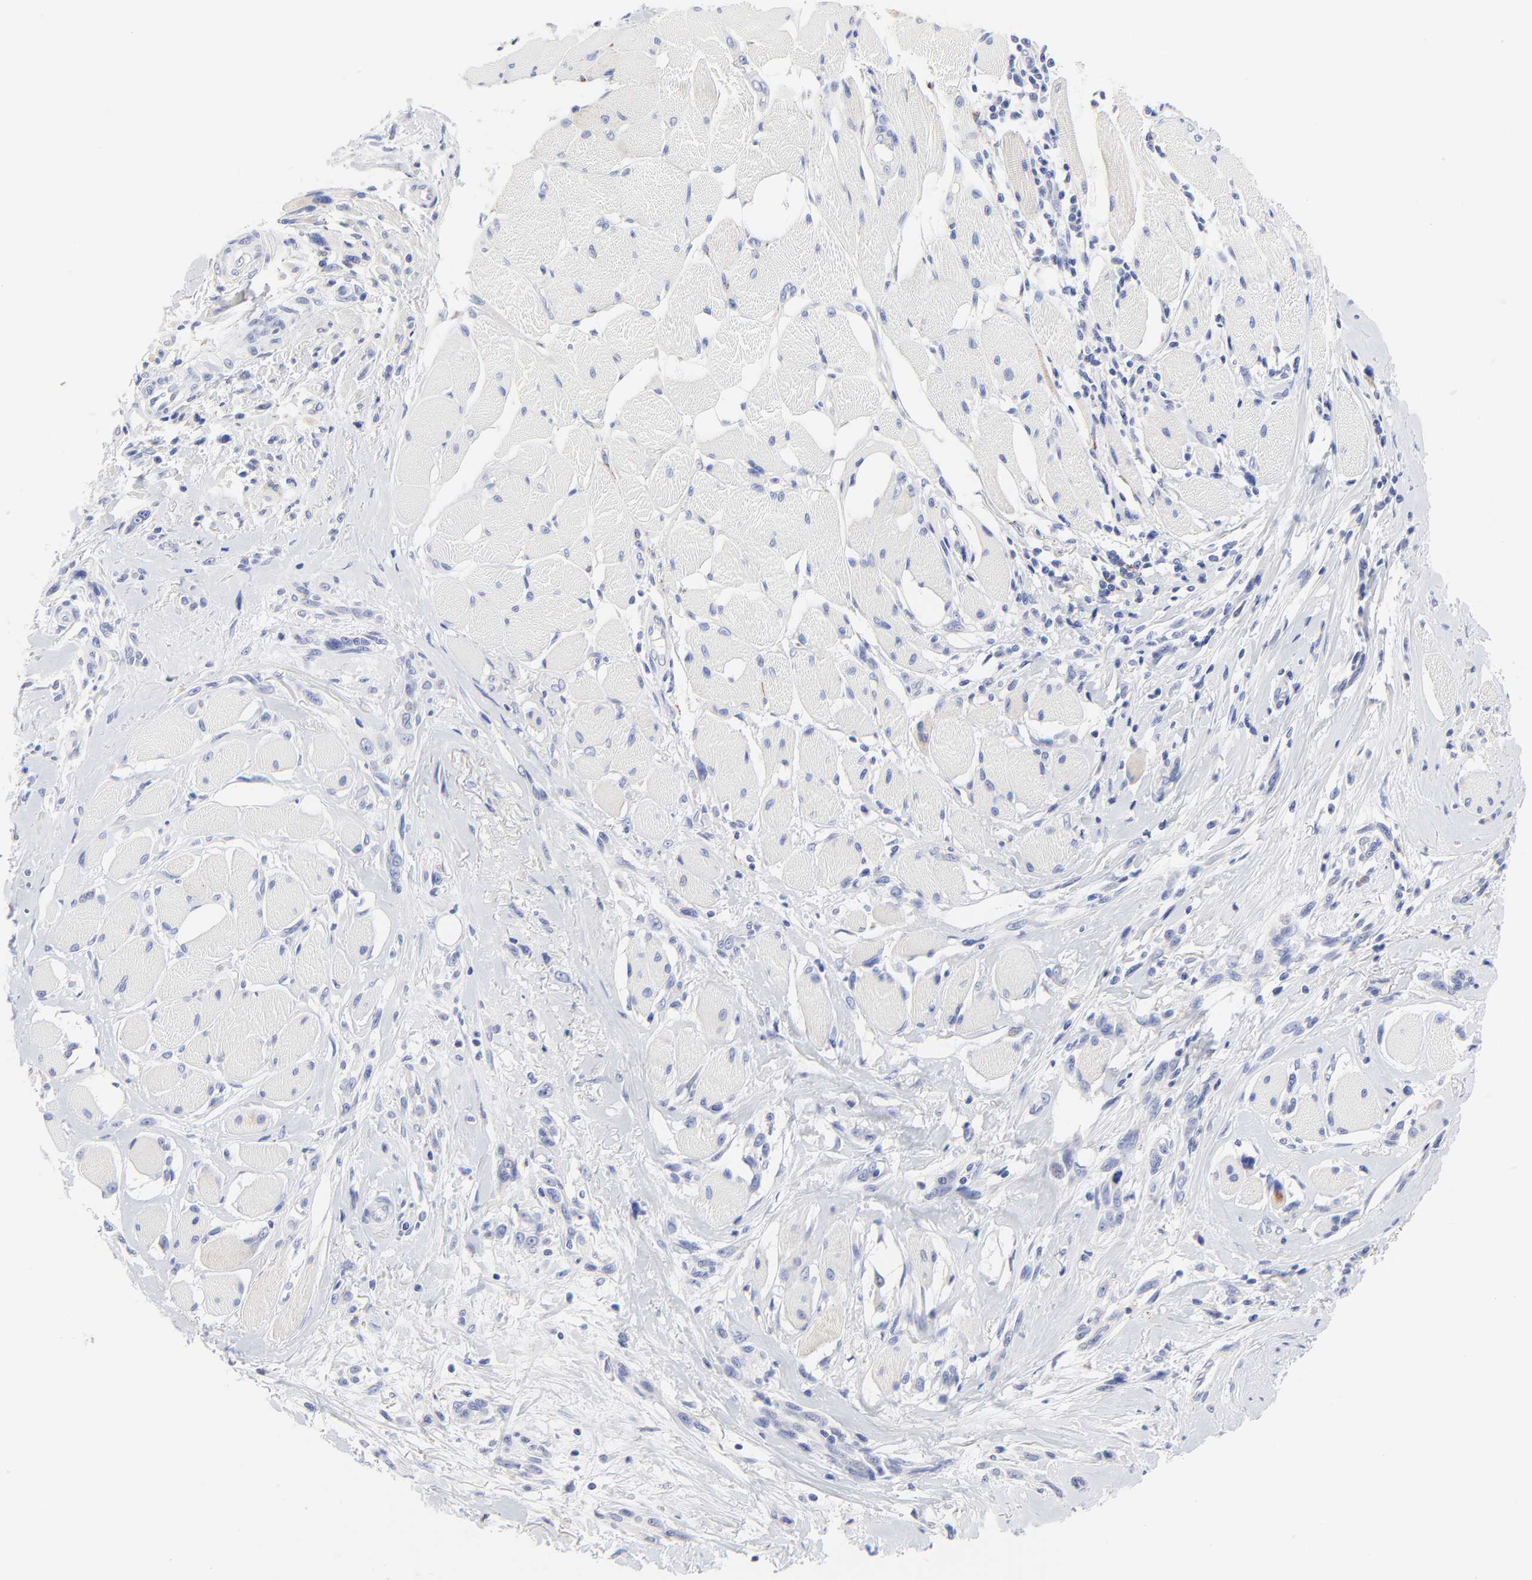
{"staining": {"intensity": "negative", "quantity": "none", "location": "none"}, "tissue": "melanoma", "cell_type": "Tumor cells", "image_type": "cancer", "snomed": [{"axis": "morphology", "description": "Malignant melanoma, NOS"}, {"axis": "topography", "description": "Skin"}], "caption": "Histopathology image shows no protein positivity in tumor cells of malignant melanoma tissue.", "gene": "FBXO10", "patient": {"sex": "male", "age": 91}}